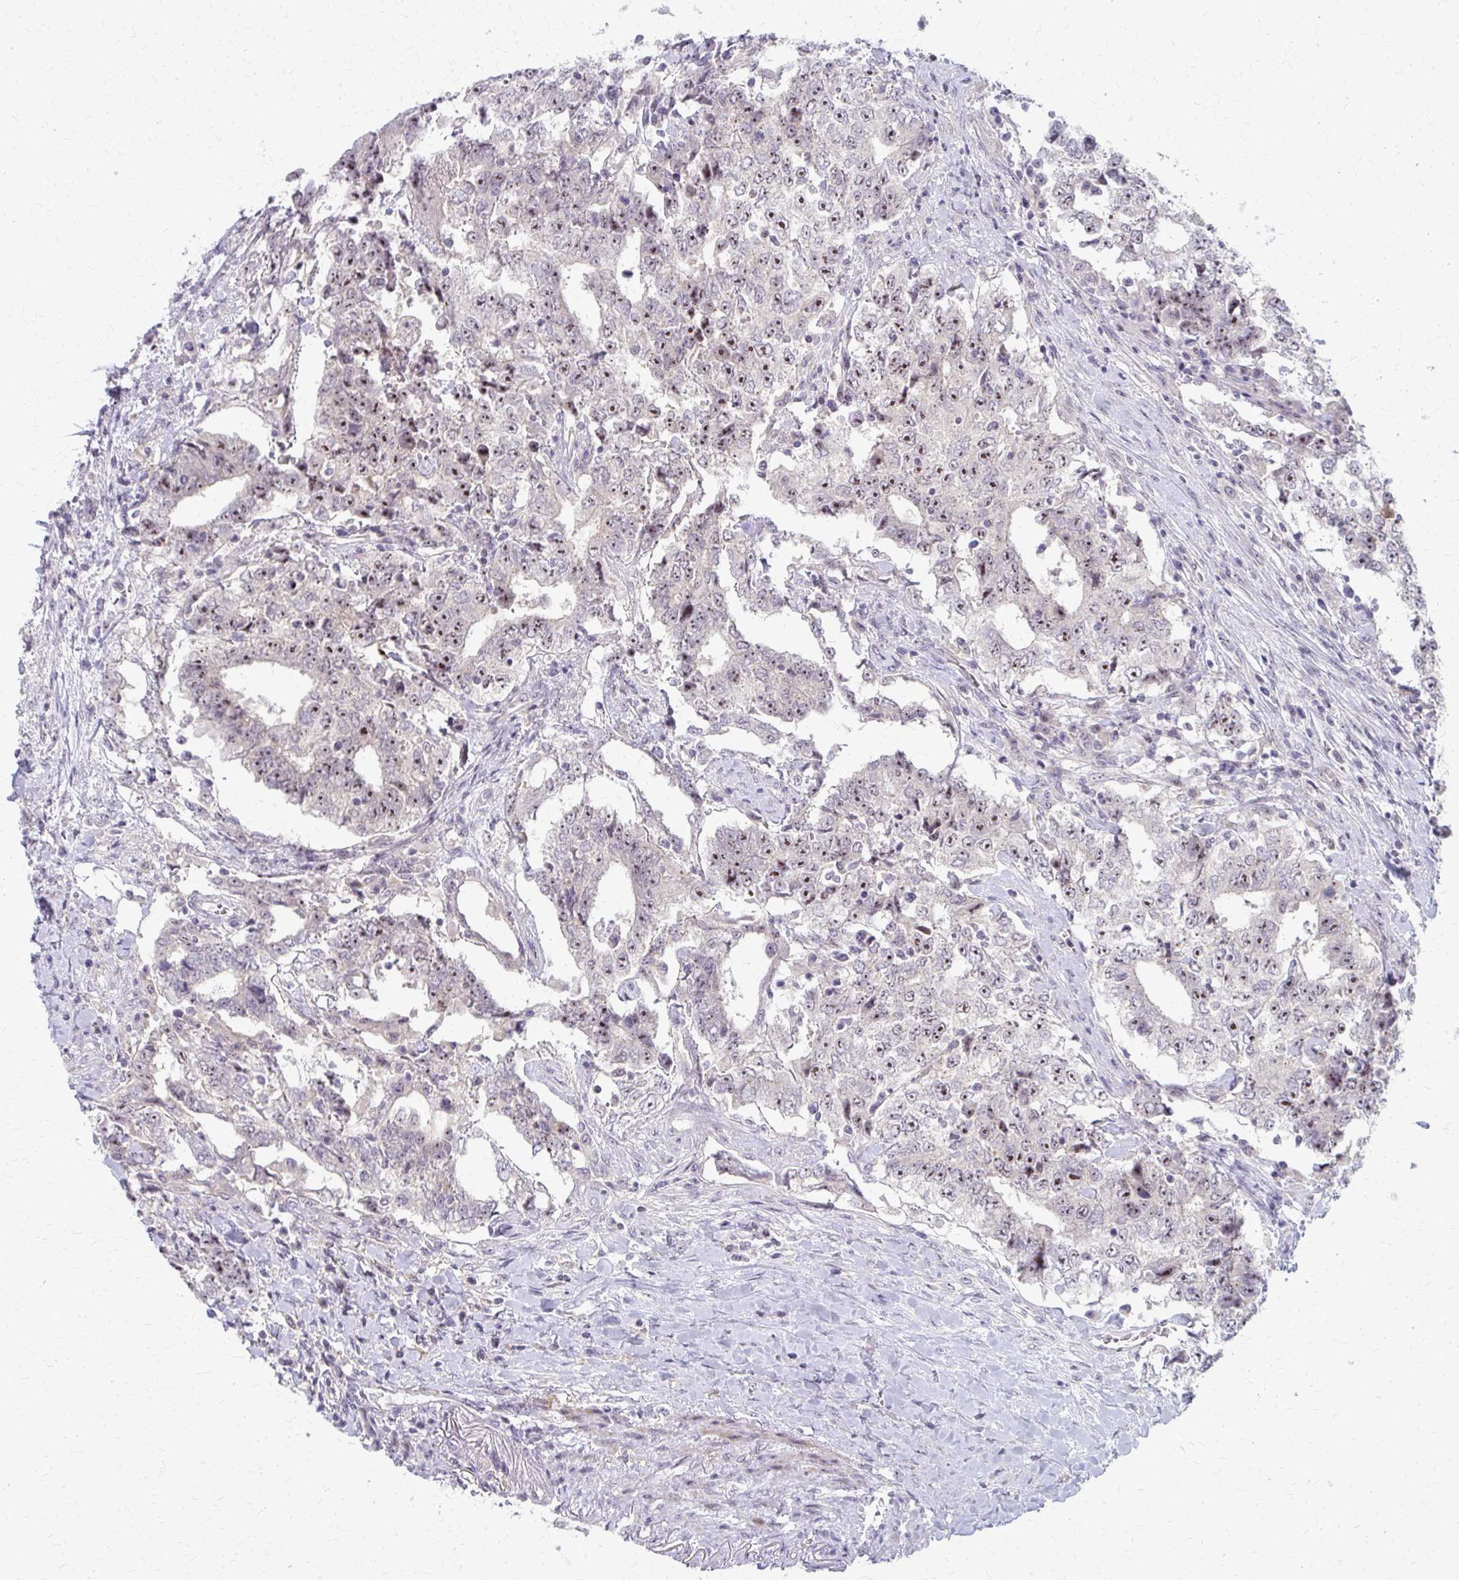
{"staining": {"intensity": "moderate", "quantity": ">75%", "location": "nuclear"}, "tissue": "testis cancer", "cell_type": "Tumor cells", "image_type": "cancer", "snomed": [{"axis": "morphology", "description": "Carcinoma, Embryonal, NOS"}, {"axis": "topography", "description": "Testis"}], "caption": "Immunohistochemical staining of human testis embryonal carcinoma displays medium levels of moderate nuclear expression in about >75% of tumor cells. The protein of interest is stained brown, and the nuclei are stained in blue (DAB IHC with brightfield microscopy, high magnification).", "gene": "NUDT16", "patient": {"sex": "male", "age": 24}}